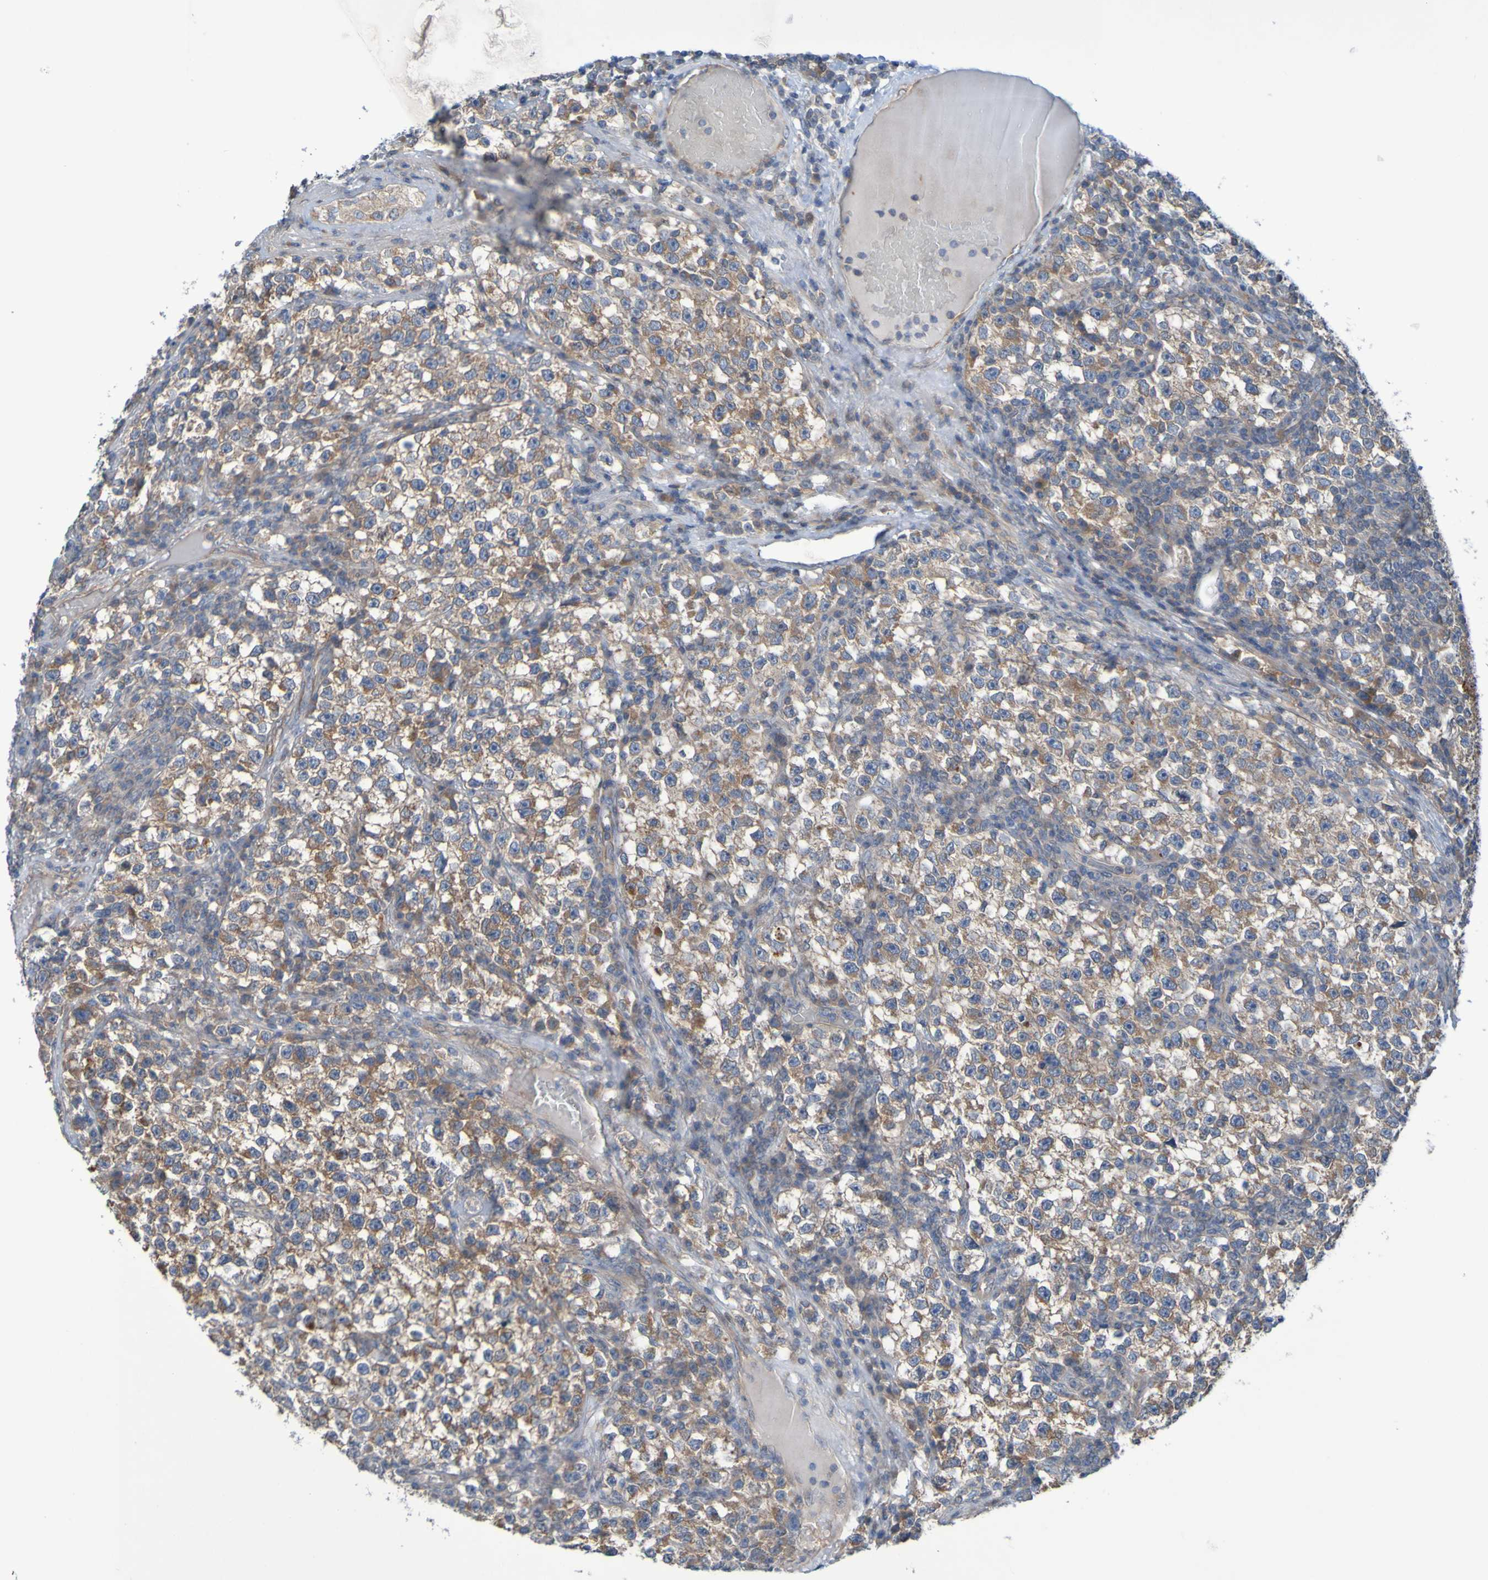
{"staining": {"intensity": "moderate", "quantity": "25%-75%", "location": "cytoplasmic/membranous"}, "tissue": "testis cancer", "cell_type": "Tumor cells", "image_type": "cancer", "snomed": [{"axis": "morphology", "description": "Seminoma, NOS"}, {"axis": "topography", "description": "Testis"}], "caption": "Immunohistochemistry (IHC) of testis cancer (seminoma) displays medium levels of moderate cytoplasmic/membranous positivity in about 25%-75% of tumor cells.", "gene": "NPRL3", "patient": {"sex": "male", "age": 22}}